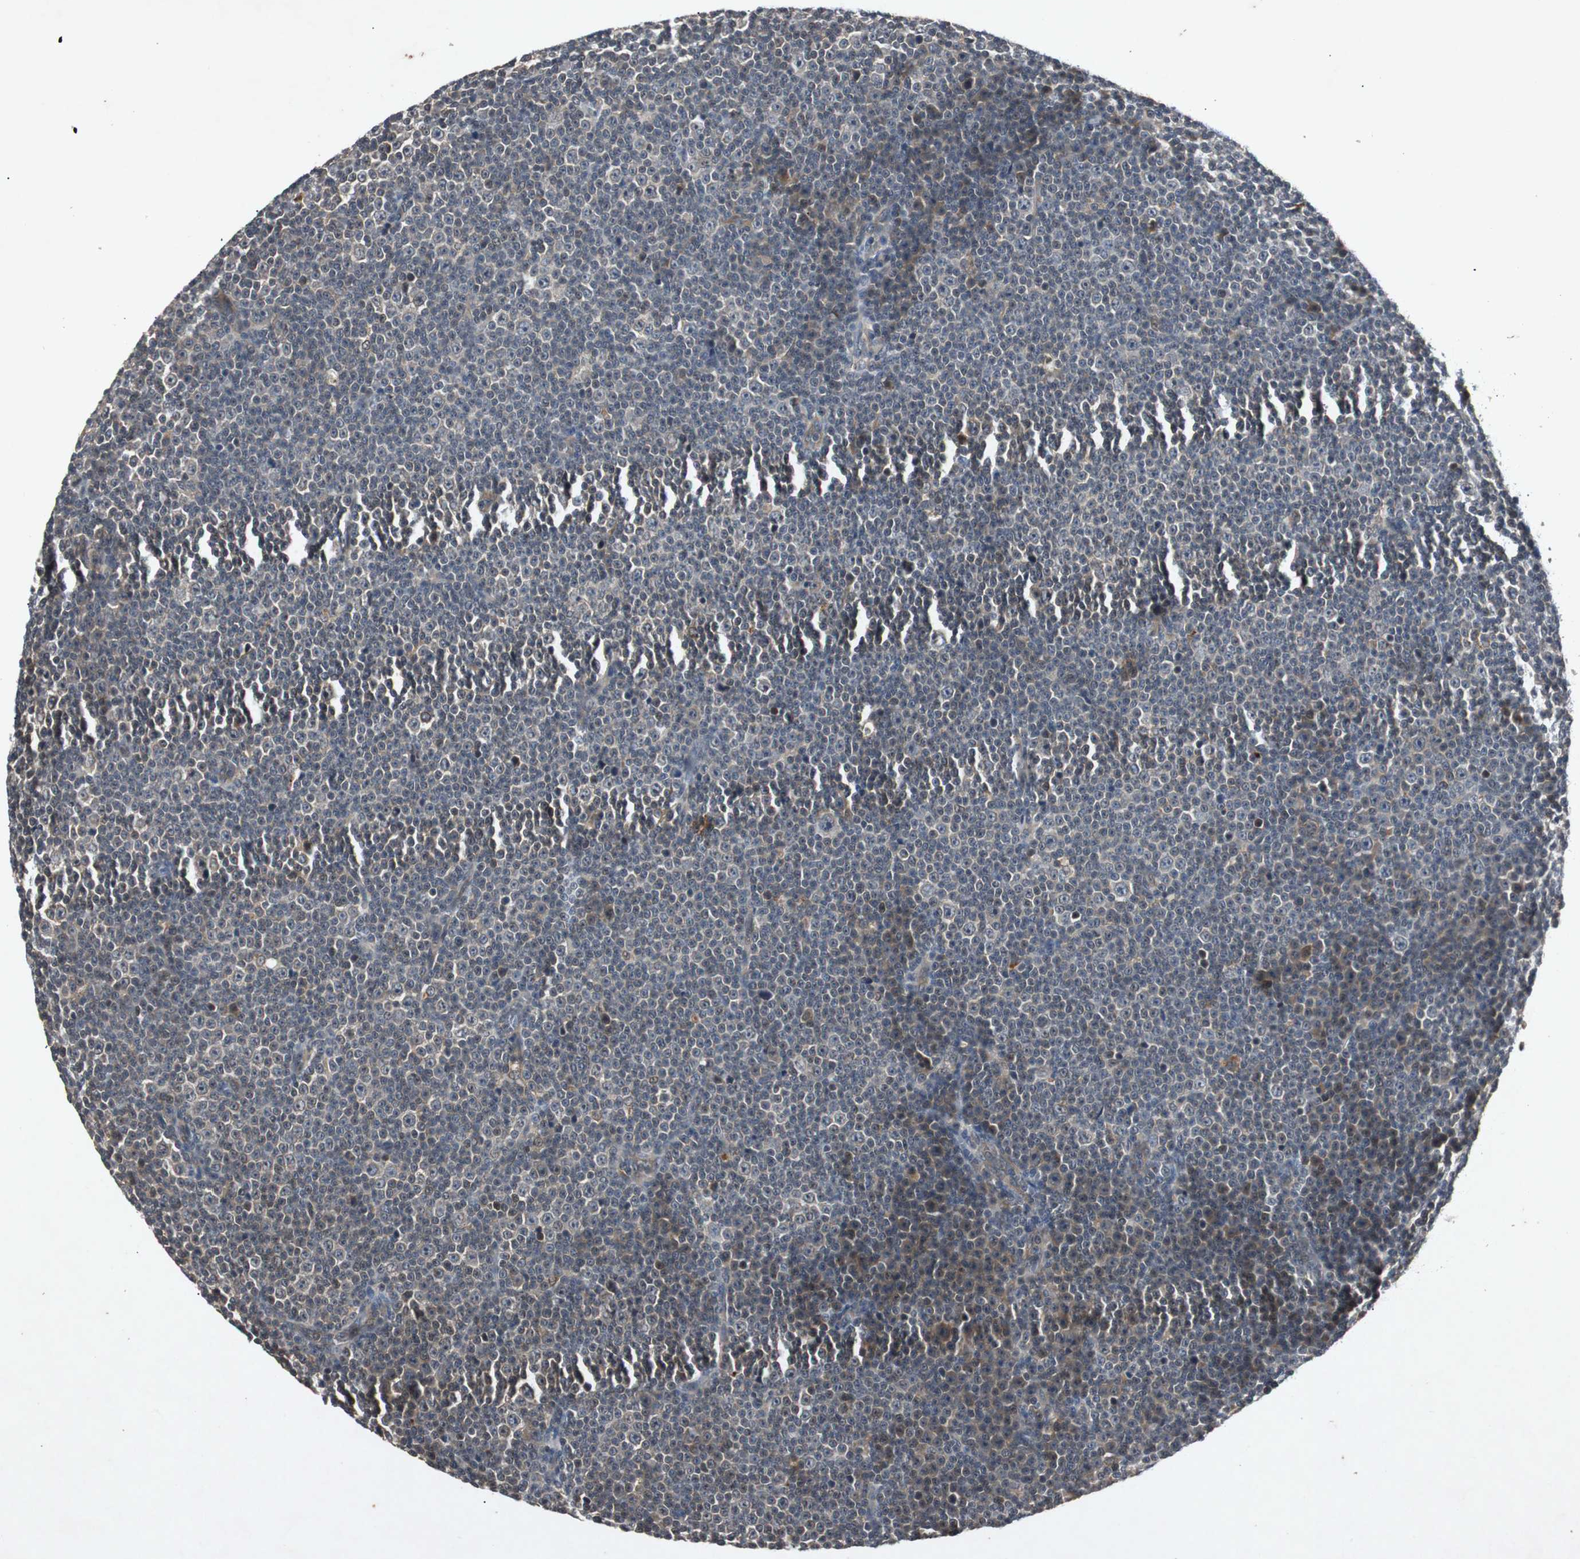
{"staining": {"intensity": "moderate", "quantity": "<25%", "location": "cytoplasmic/membranous"}, "tissue": "lymphoma", "cell_type": "Tumor cells", "image_type": "cancer", "snomed": [{"axis": "morphology", "description": "Malignant lymphoma, non-Hodgkin's type, Low grade"}, {"axis": "topography", "description": "Lymph node"}], "caption": "This is an image of IHC staining of low-grade malignant lymphoma, non-Hodgkin's type, which shows moderate positivity in the cytoplasmic/membranous of tumor cells.", "gene": "SLIT2", "patient": {"sex": "female", "age": 67}}